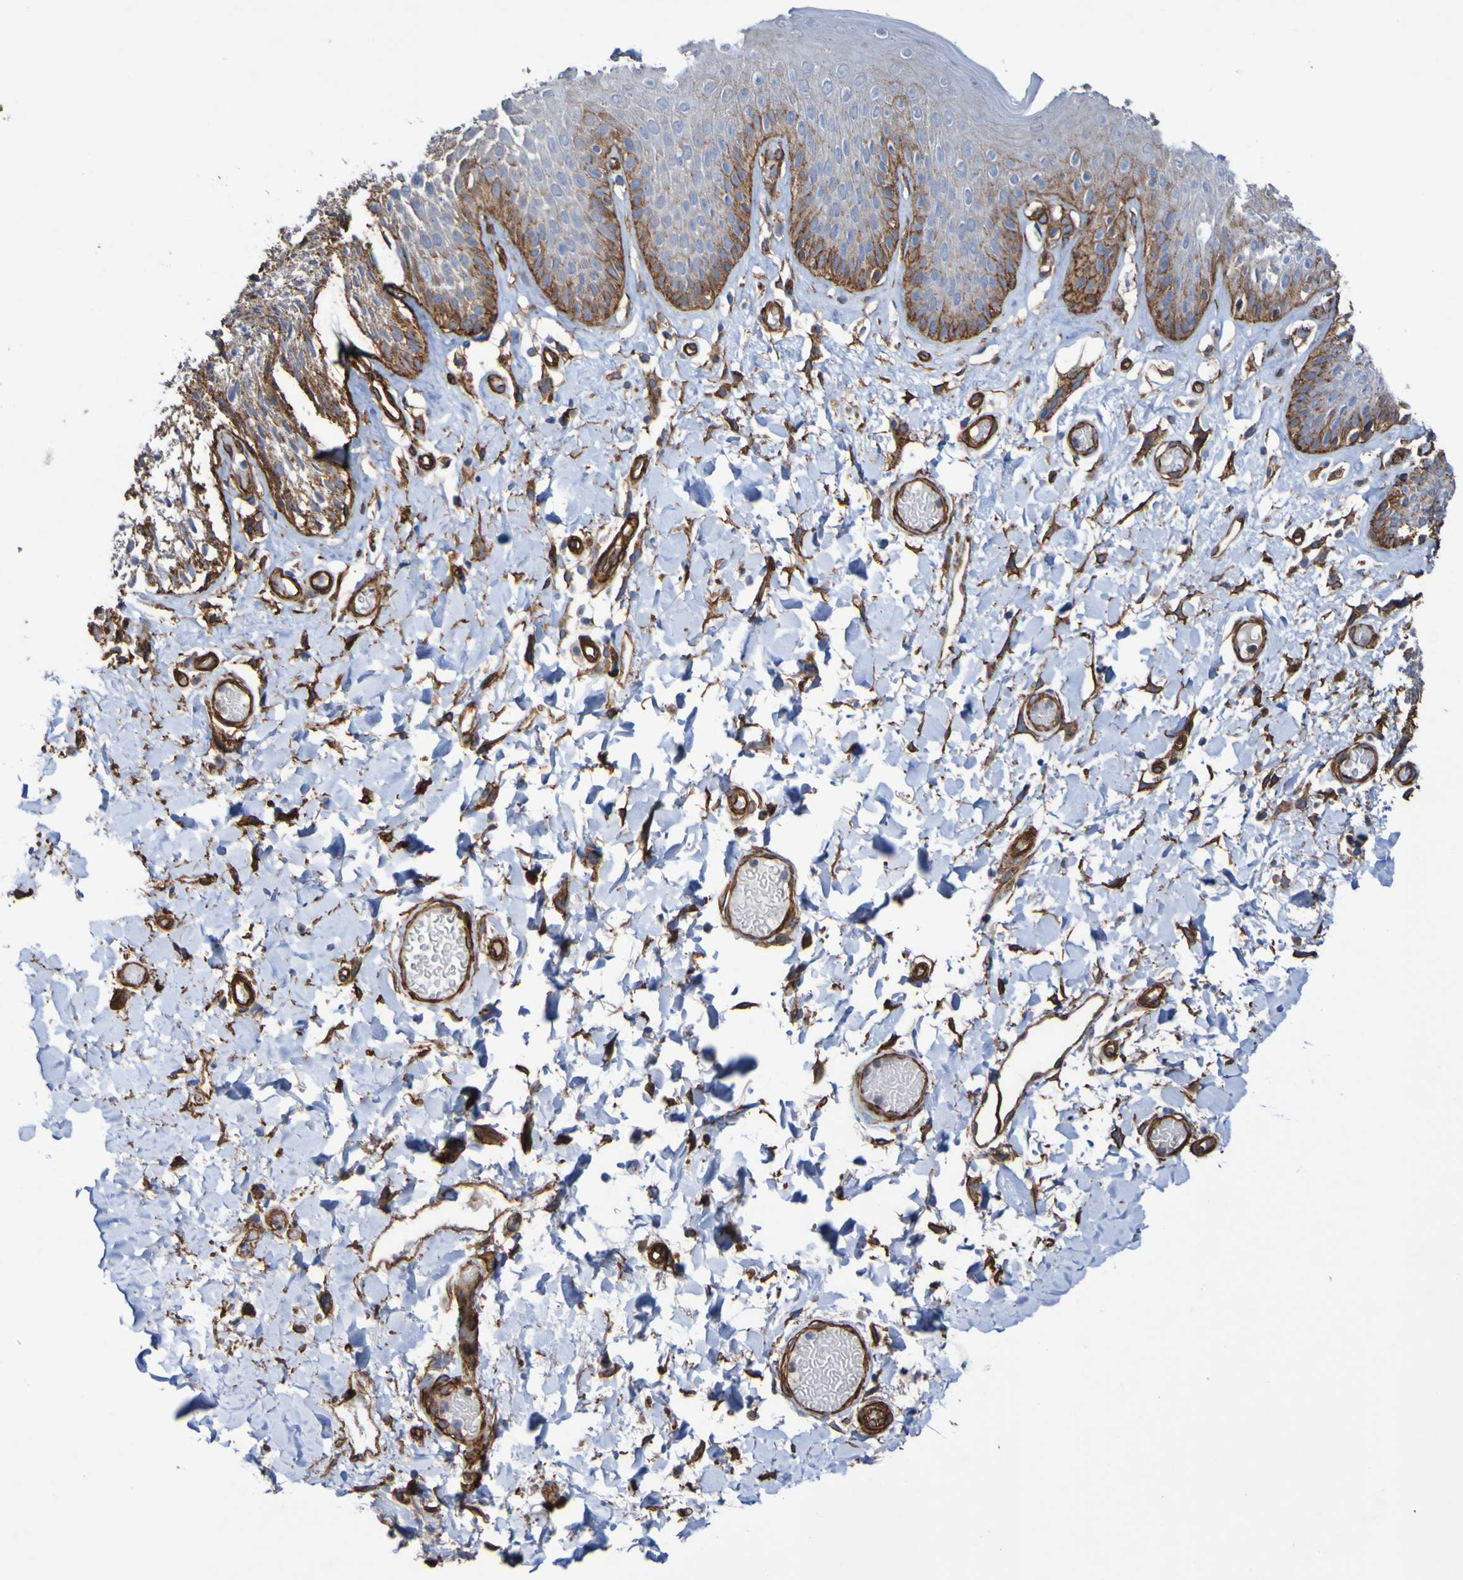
{"staining": {"intensity": "strong", "quantity": "<25%", "location": "cytoplasmic/membranous"}, "tissue": "skin", "cell_type": "Epidermal cells", "image_type": "normal", "snomed": [{"axis": "morphology", "description": "Normal tissue, NOS"}, {"axis": "topography", "description": "Vulva"}], "caption": "Immunohistochemical staining of unremarkable human skin demonstrates <25% levels of strong cytoplasmic/membranous protein staining in about <25% of epidermal cells.", "gene": "ELMOD3", "patient": {"sex": "female", "age": 73}}